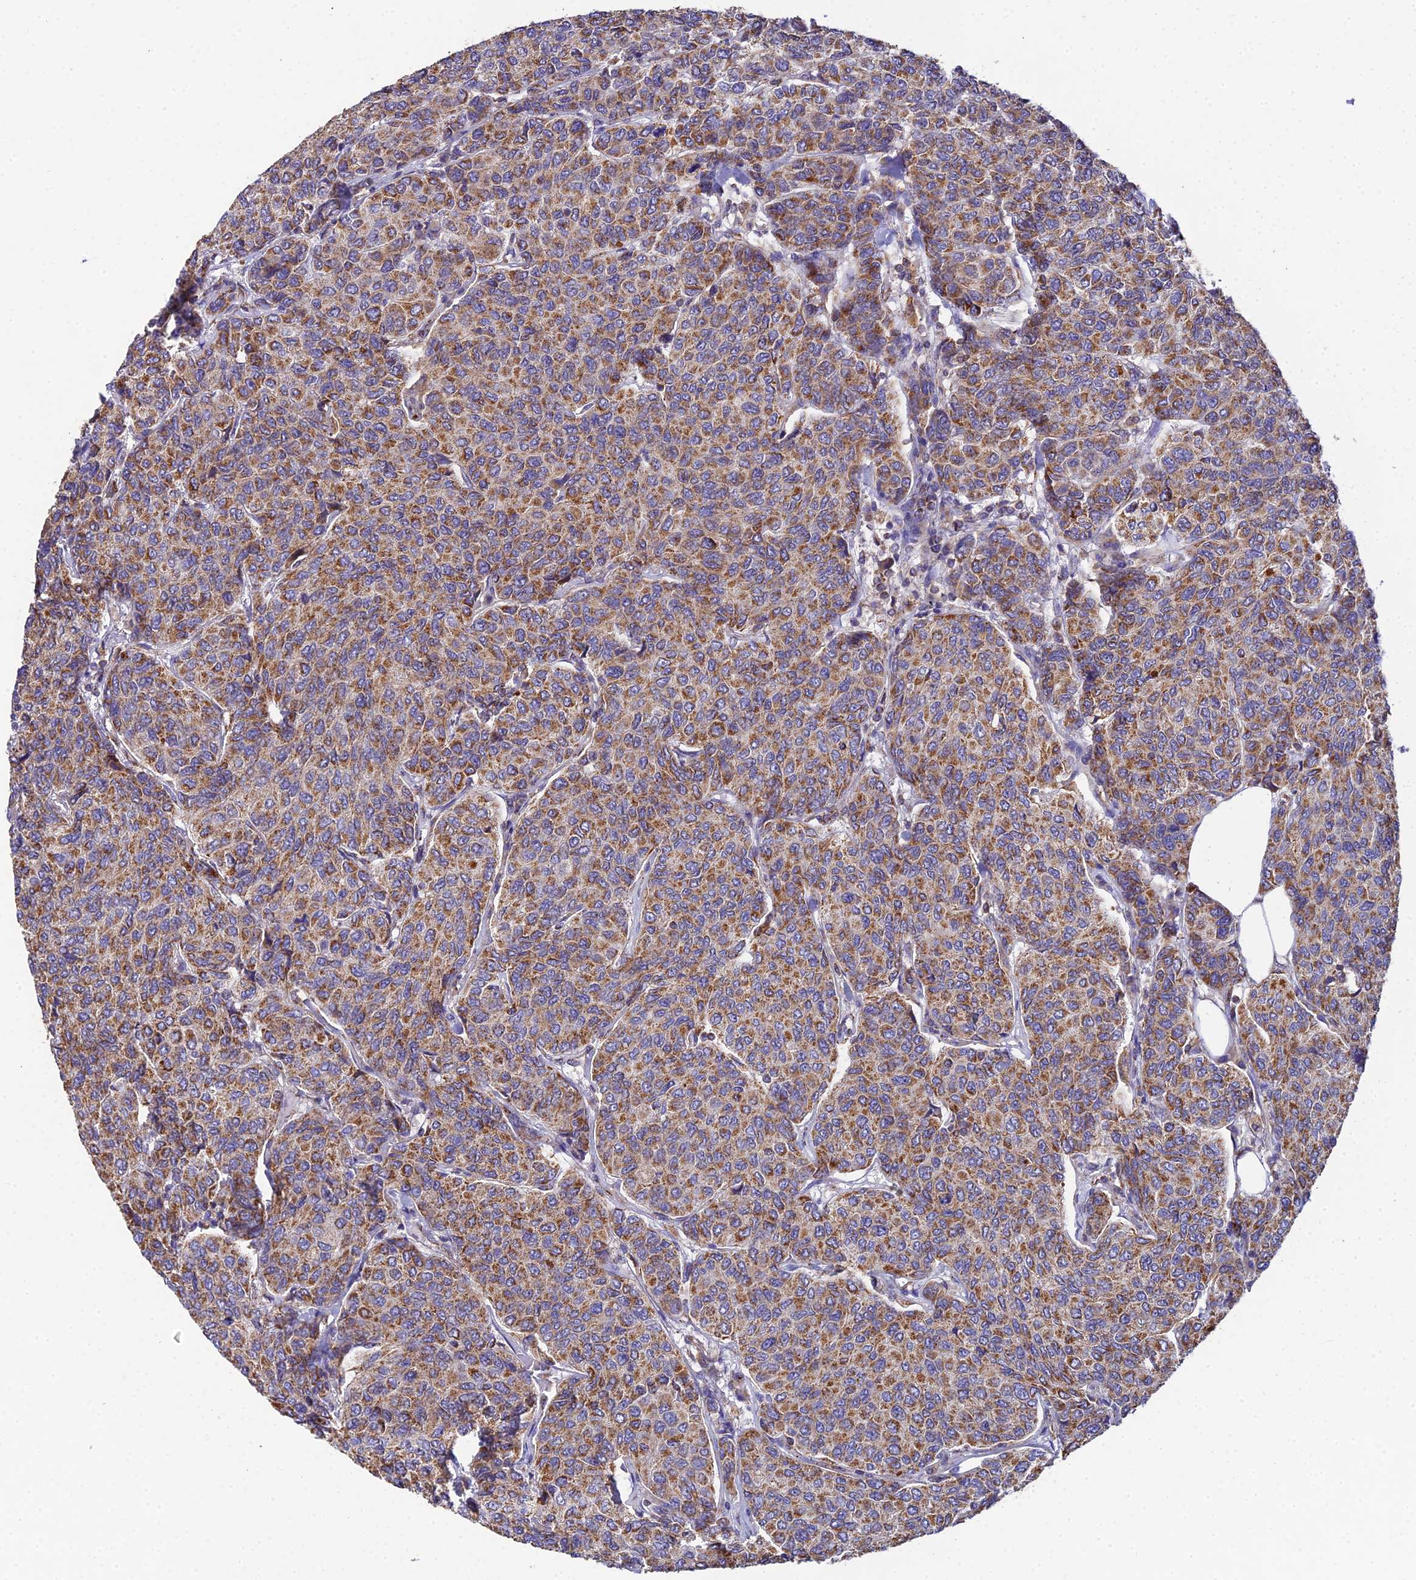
{"staining": {"intensity": "moderate", "quantity": ">75%", "location": "cytoplasmic/membranous"}, "tissue": "breast cancer", "cell_type": "Tumor cells", "image_type": "cancer", "snomed": [{"axis": "morphology", "description": "Duct carcinoma"}, {"axis": "topography", "description": "Breast"}], "caption": "IHC (DAB (3,3'-diaminobenzidine)) staining of human breast cancer shows moderate cytoplasmic/membranous protein positivity in about >75% of tumor cells.", "gene": "NIPSNAP3A", "patient": {"sex": "female", "age": 55}}